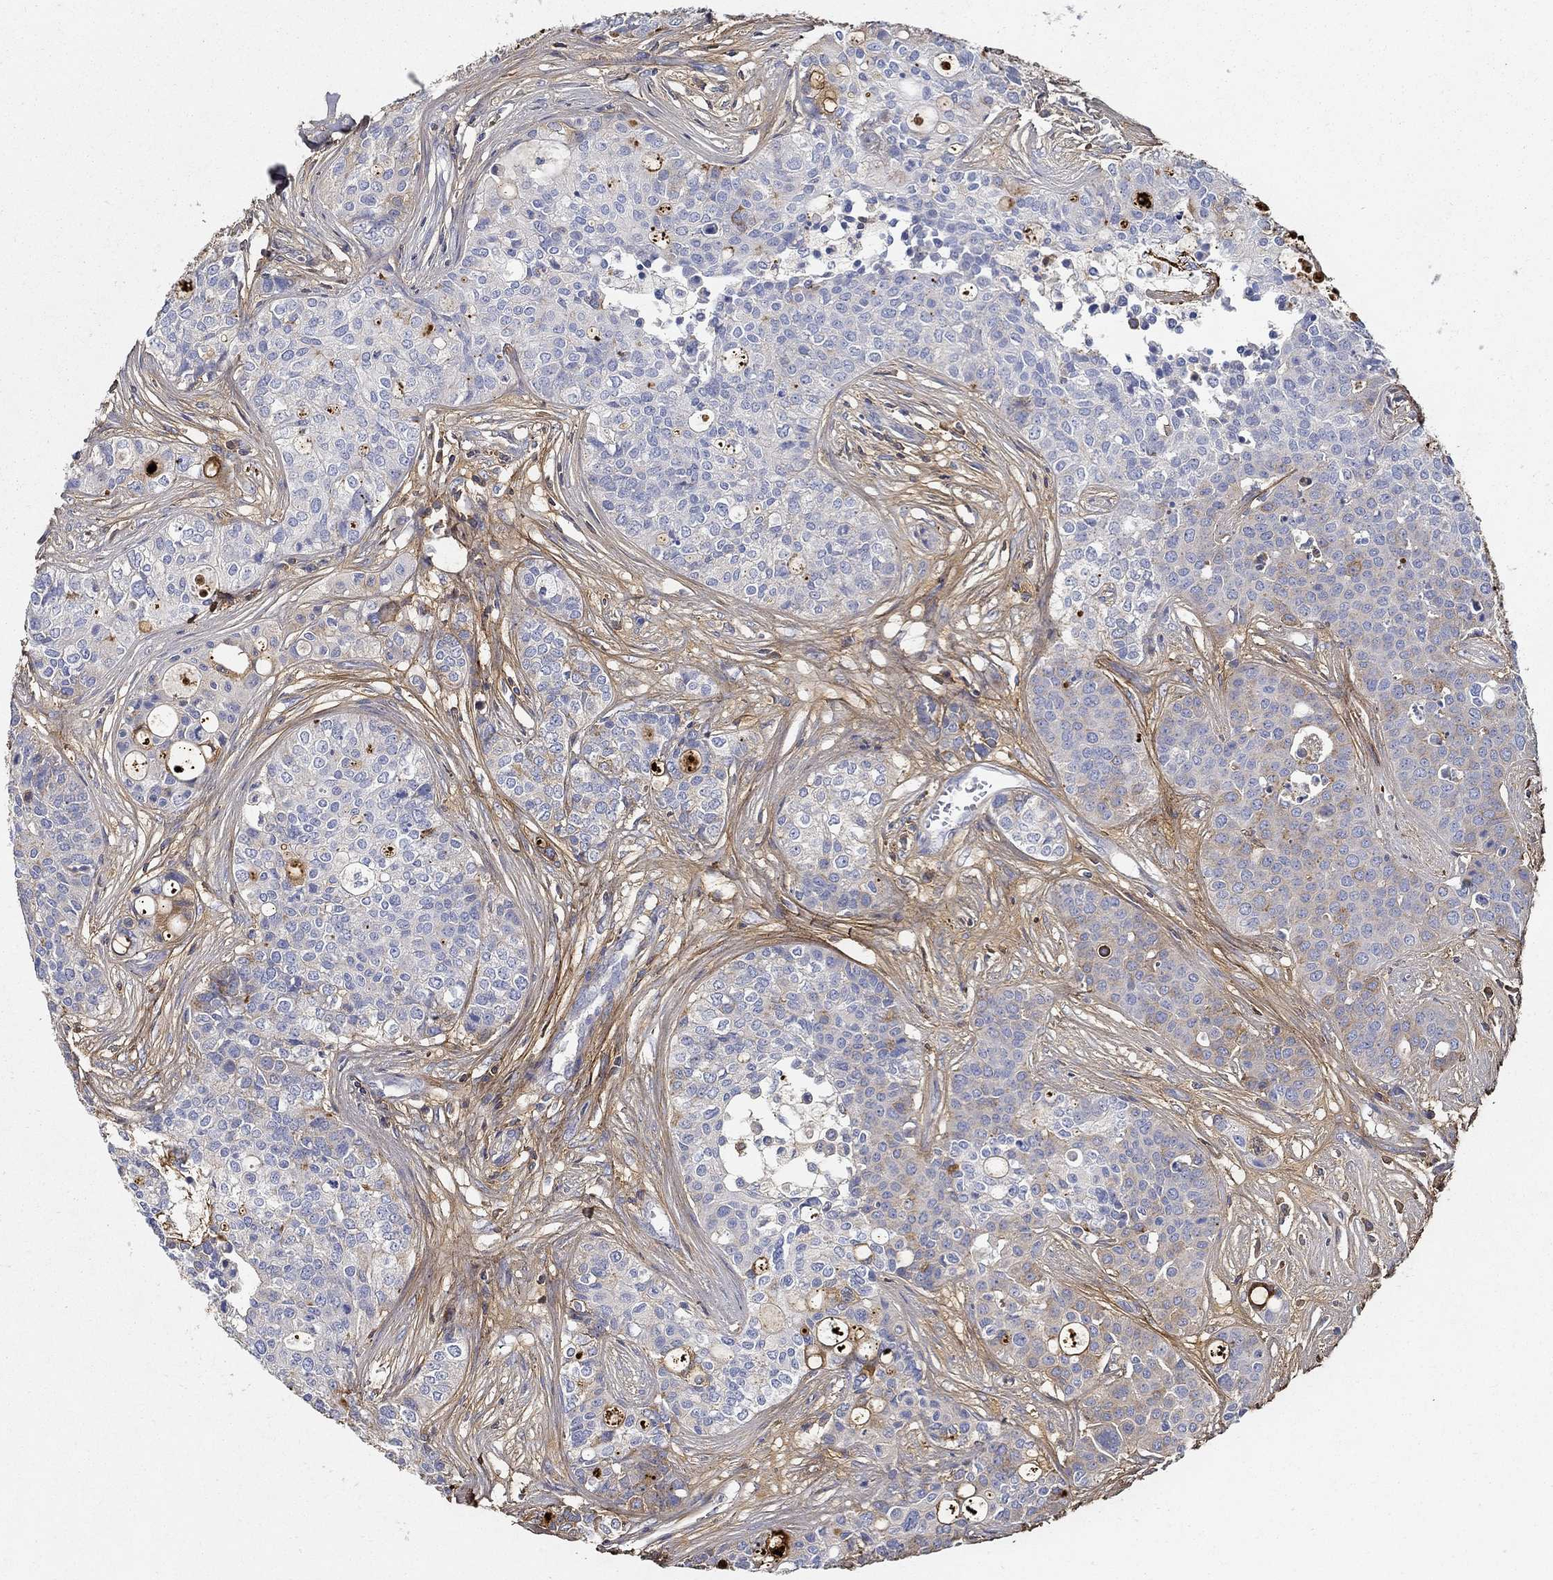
{"staining": {"intensity": "moderate", "quantity": "<25%", "location": "cytoplasmic/membranous"}, "tissue": "carcinoid", "cell_type": "Tumor cells", "image_type": "cancer", "snomed": [{"axis": "morphology", "description": "Carcinoid, malignant, NOS"}, {"axis": "topography", "description": "Colon"}], "caption": "IHC of human carcinoid demonstrates low levels of moderate cytoplasmic/membranous positivity in approximately <25% of tumor cells. (IHC, brightfield microscopy, high magnification).", "gene": "TGFBI", "patient": {"sex": "male", "age": 81}}